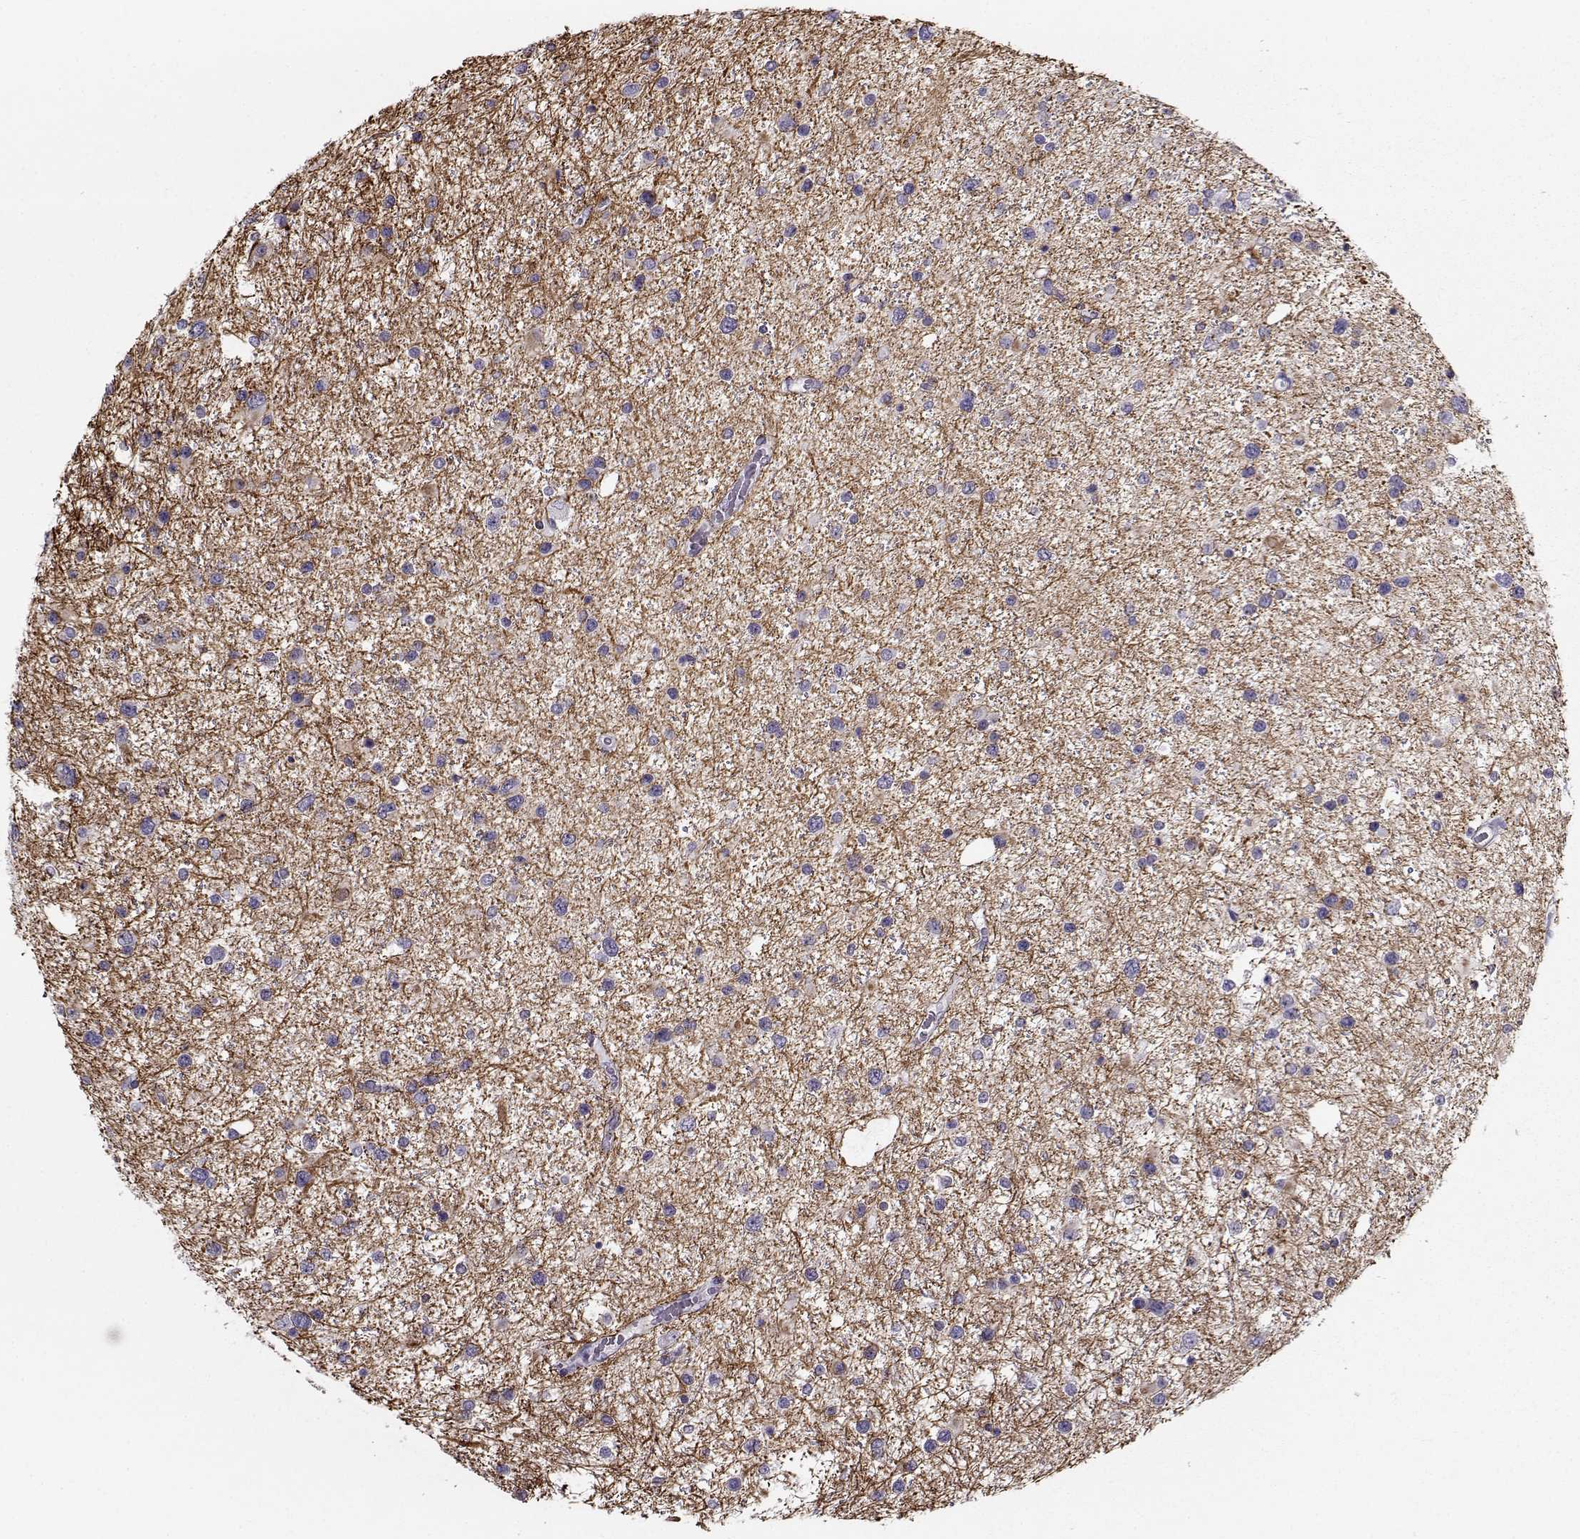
{"staining": {"intensity": "negative", "quantity": "none", "location": "none"}, "tissue": "glioma", "cell_type": "Tumor cells", "image_type": "cancer", "snomed": [{"axis": "morphology", "description": "Glioma, malignant, Low grade"}, {"axis": "topography", "description": "Brain"}], "caption": "Immunohistochemistry (IHC) of malignant glioma (low-grade) shows no positivity in tumor cells.", "gene": "NPW", "patient": {"sex": "female", "age": 32}}